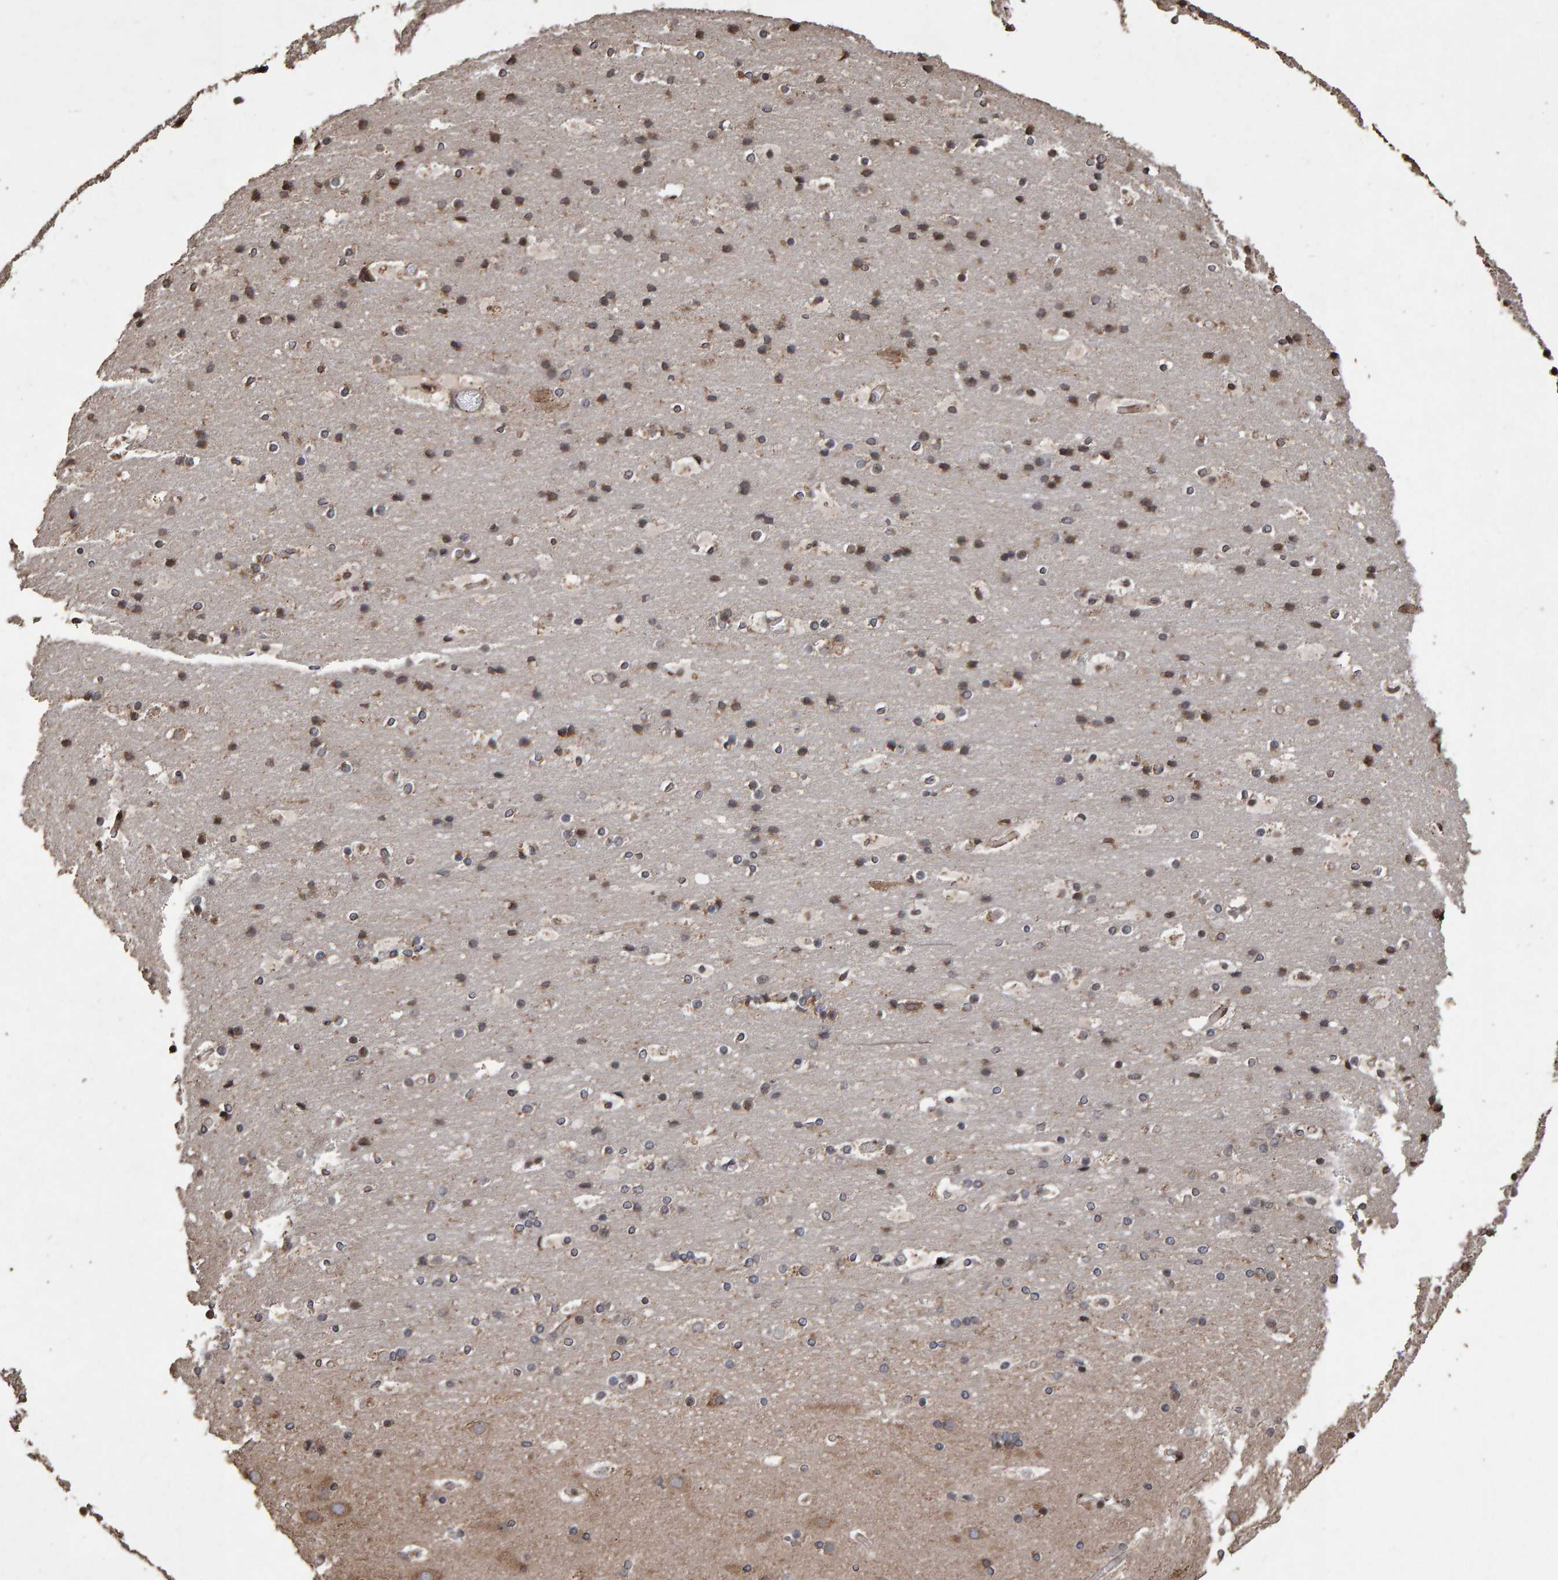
{"staining": {"intensity": "moderate", "quantity": ">75%", "location": "cytoplasmic/membranous"}, "tissue": "cerebral cortex", "cell_type": "Endothelial cells", "image_type": "normal", "snomed": [{"axis": "morphology", "description": "Normal tissue, NOS"}, {"axis": "topography", "description": "Cerebral cortex"}], "caption": "High-magnification brightfield microscopy of unremarkable cerebral cortex stained with DAB (brown) and counterstained with hematoxylin (blue). endothelial cells exhibit moderate cytoplasmic/membranous expression is identified in approximately>75% of cells. The protein of interest is stained brown, and the nuclei are stained in blue (DAB (3,3'-diaminobenzidine) IHC with brightfield microscopy, high magnification).", "gene": "OSBP2", "patient": {"sex": "male", "age": 57}}